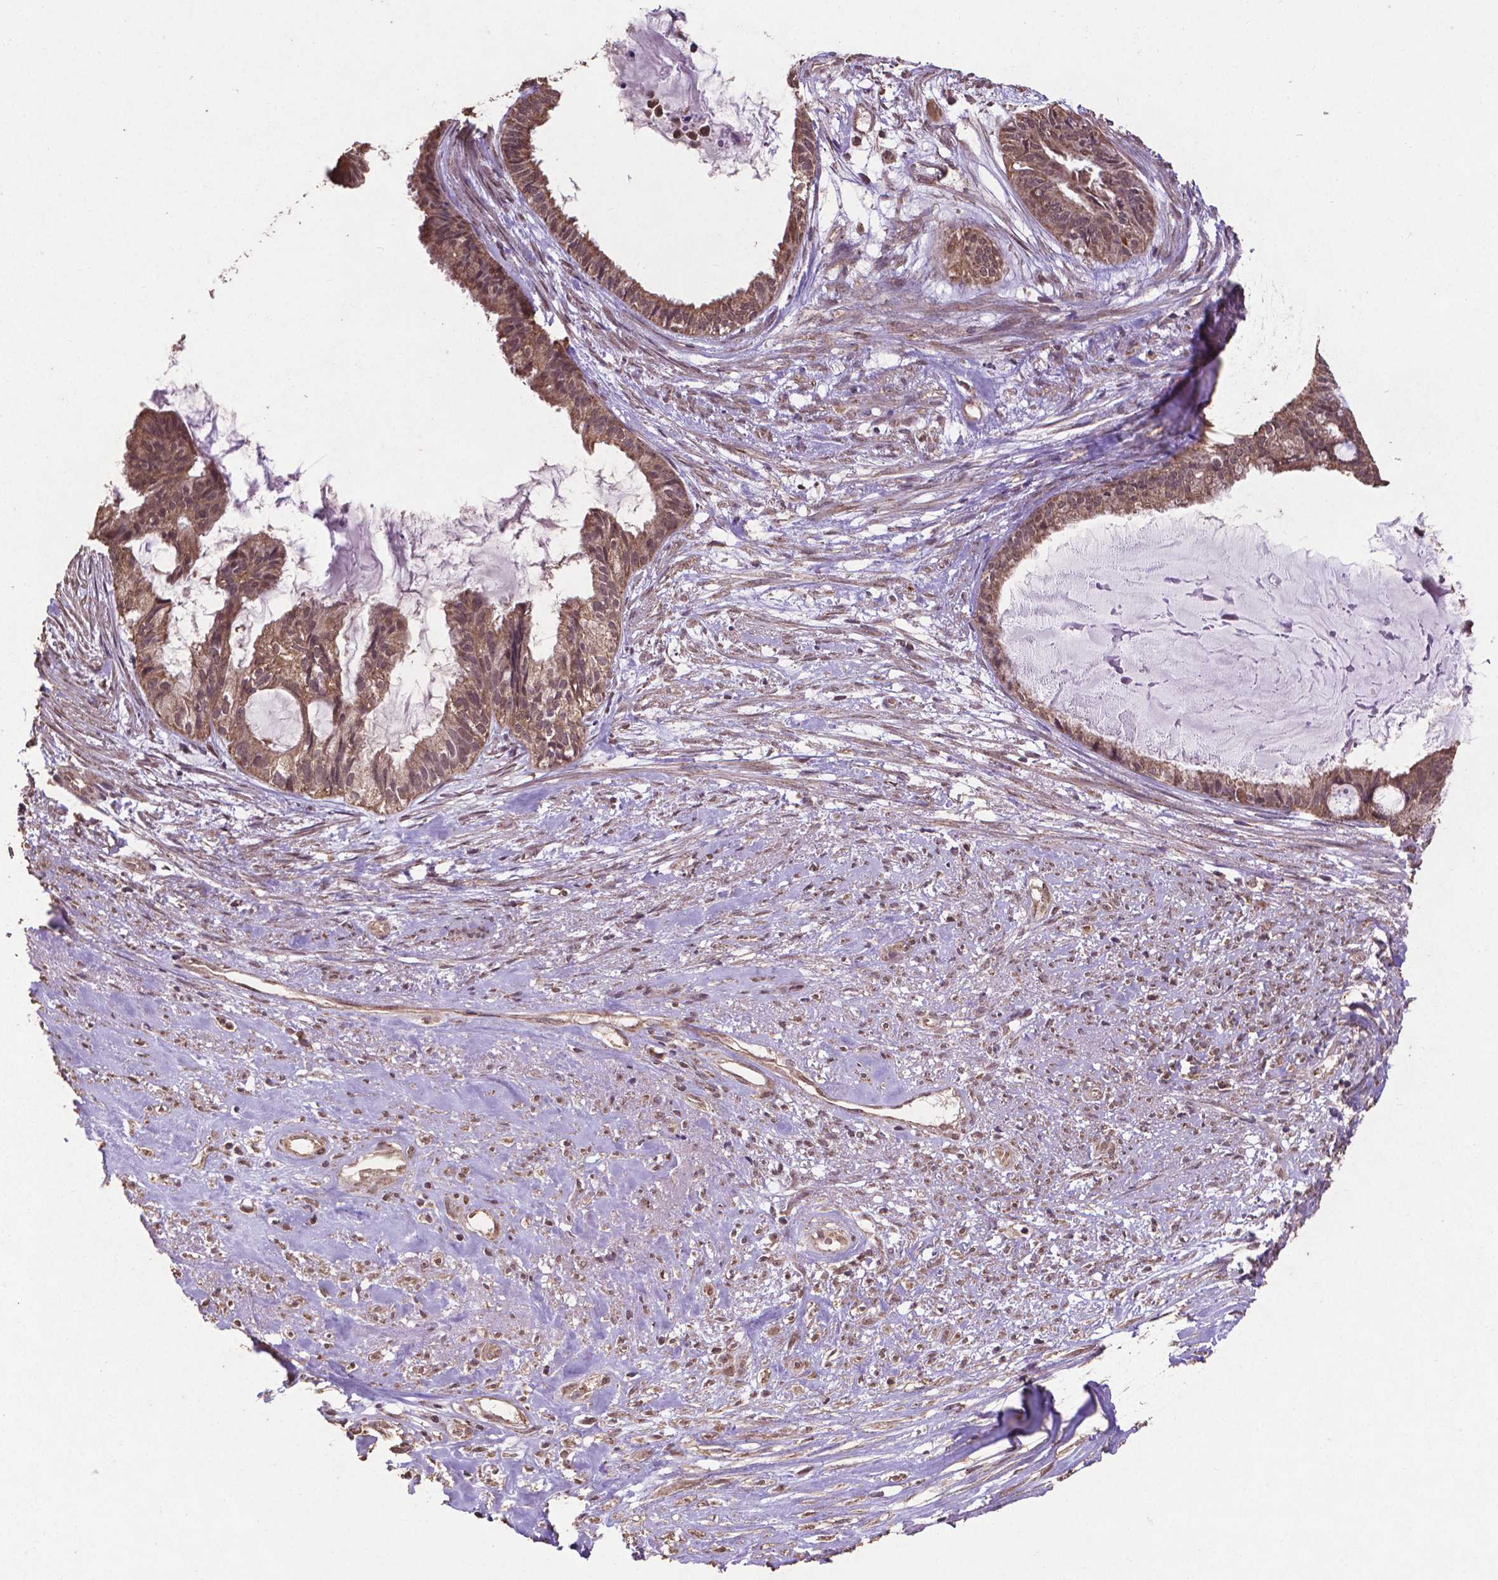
{"staining": {"intensity": "moderate", "quantity": ">75%", "location": "cytoplasmic/membranous,nuclear"}, "tissue": "endometrial cancer", "cell_type": "Tumor cells", "image_type": "cancer", "snomed": [{"axis": "morphology", "description": "Adenocarcinoma, NOS"}, {"axis": "topography", "description": "Endometrium"}], "caption": "Tumor cells demonstrate medium levels of moderate cytoplasmic/membranous and nuclear expression in about >75% of cells in human endometrial adenocarcinoma.", "gene": "DCAF1", "patient": {"sex": "female", "age": 86}}